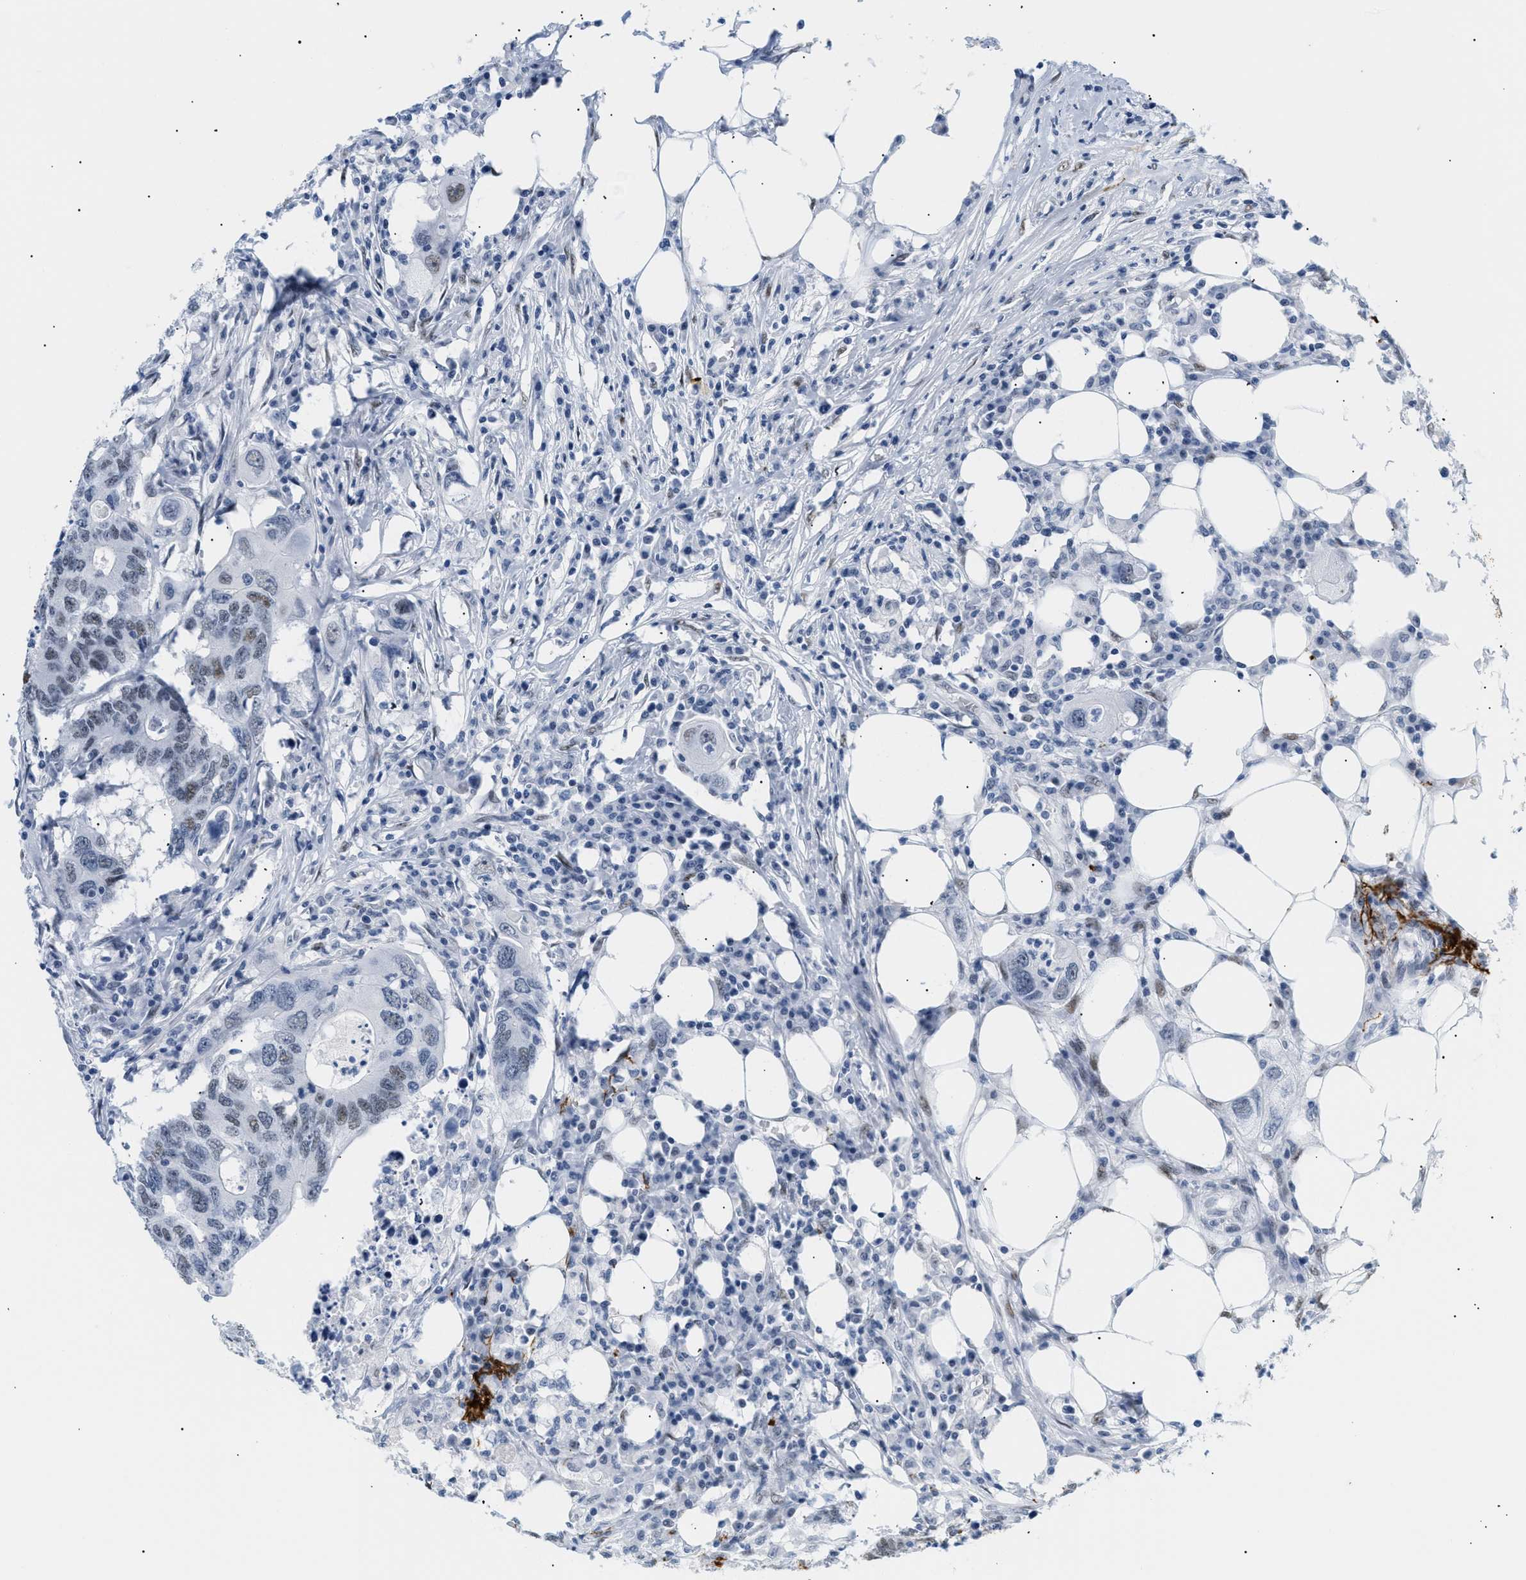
{"staining": {"intensity": "weak", "quantity": "<25%", "location": "nuclear"}, "tissue": "colorectal cancer", "cell_type": "Tumor cells", "image_type": "cancer", "snomed": [{"axis": "morphology", "description": "Adenocarcinoma, NOS"}, {"axis": "topography", "description": "Colon"}], "caption": "Immunohistochemical staining of colorectal cancer (adenocarcinoma) demonstrates no significant expression in tumor cells.", "gene": "ELN", "patient": {"sex": "male", "age": 71}}